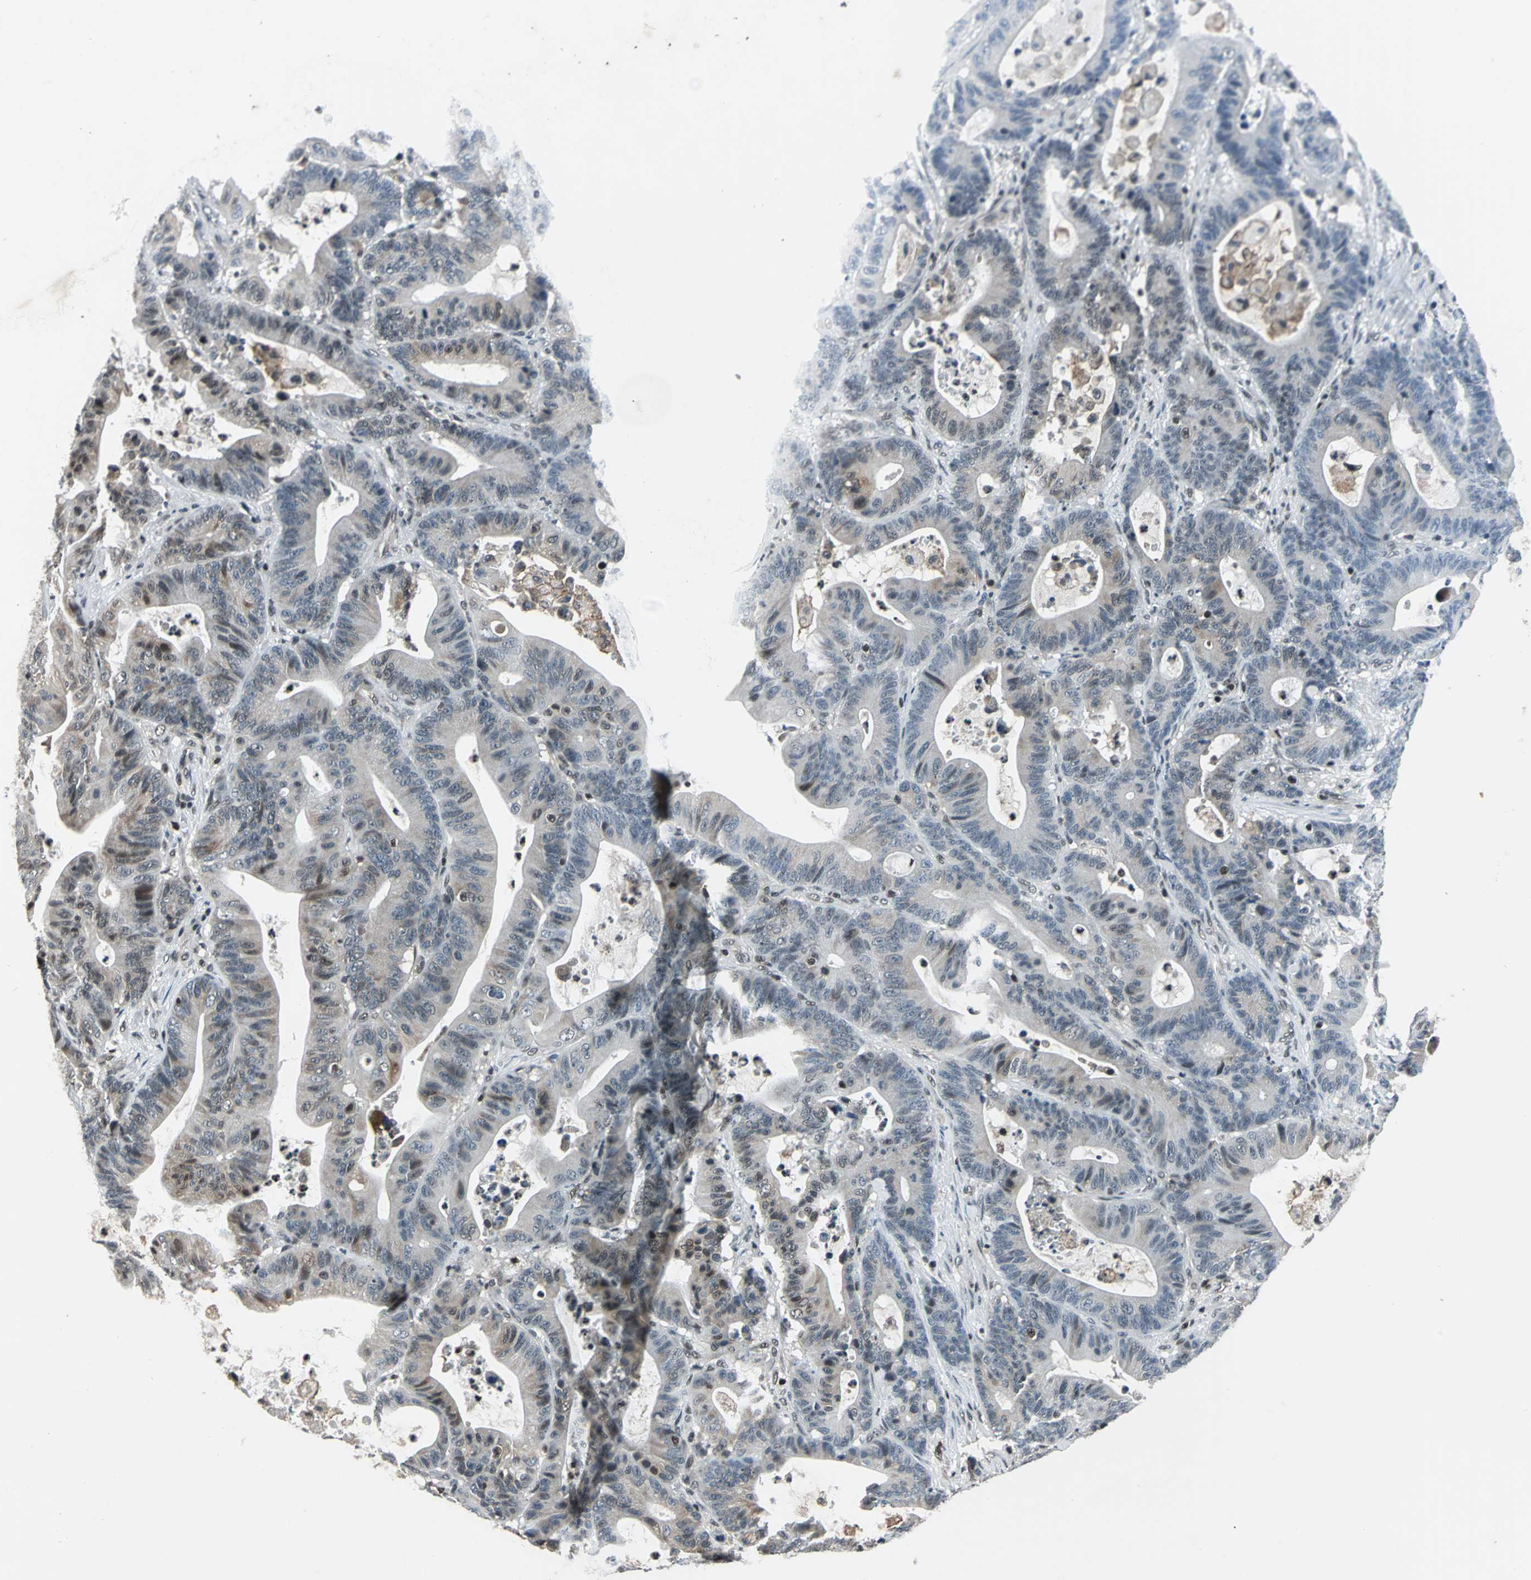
{"staining": {"intensity": "weak", "quantity": "<25%", "location": "cytoplasmic/membranous"}, "tissue": "colorectal cancer", "cell_type": "Tumor cells", "image_type": "cancer", "snomed": [{"axis": "morphology", "description": "Adenocarcinoma, NOS"}, {"axis": "topography", "description": "Colon"}], "caption": "Immunohistochemistry (IHC) histopathology image of human colorectal adenocarcinoma stained for a protein (brown), which shows no positivity in tumor cells.", "gene": "NR2C2", "patient": {"sex": "female", "age": 84}}